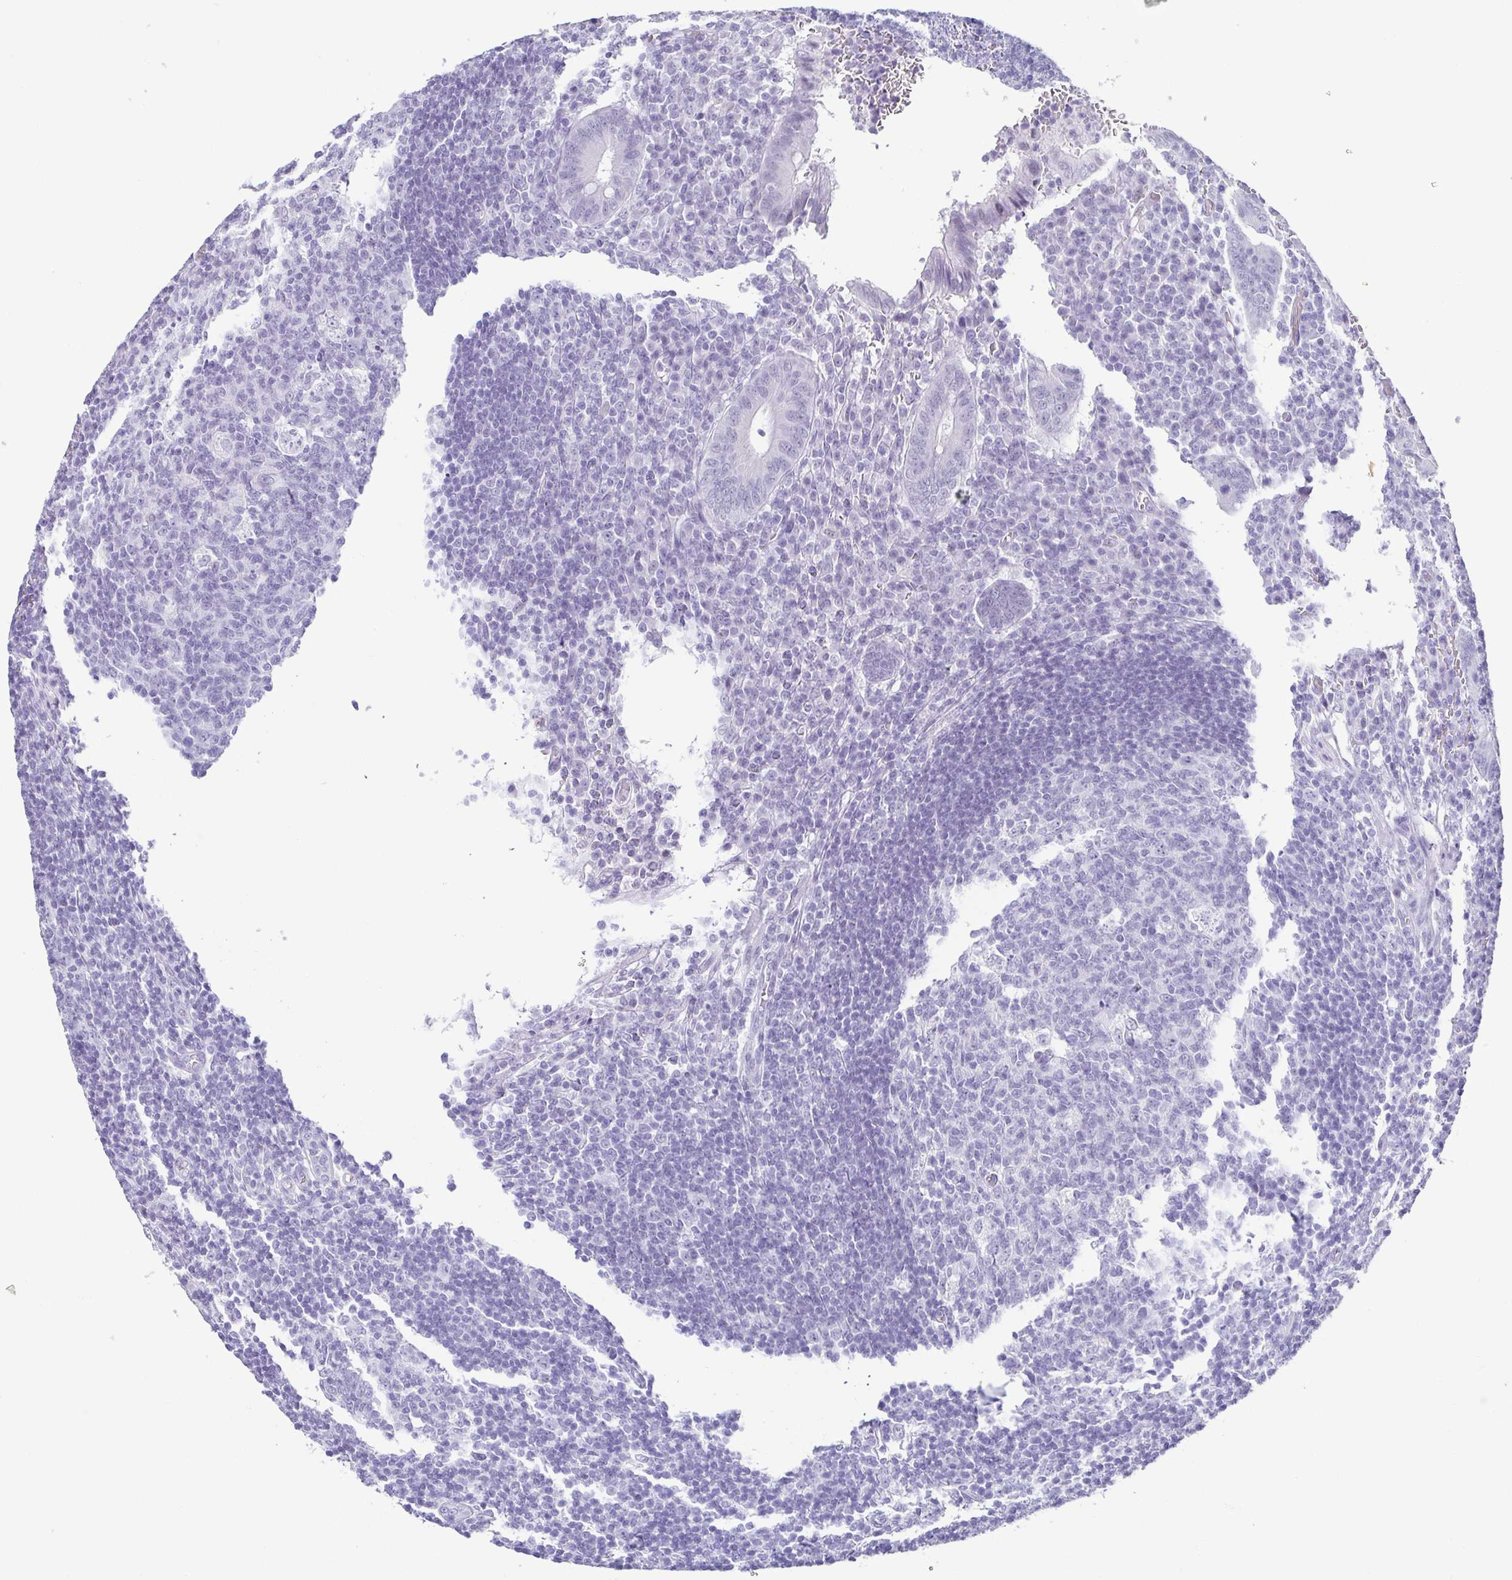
{"staining": {"intensity": "negative", "quantity": "none", "location": "none"}, "tissue": "appendix", "cell_type": "Glandular cells", "image_type": "normal", "snomed": [{"axis": "morphology", "description": "Normal tissue, NOS"}, {"axis": "topography", "description": "Appendix"}], "caption": "IHC micrograph of normal appendix stained for a protein (brown), which demonstrates no expression in glandular cells.", "gene": "ESX1", "patient": {"sex": "male", "age": 18}}